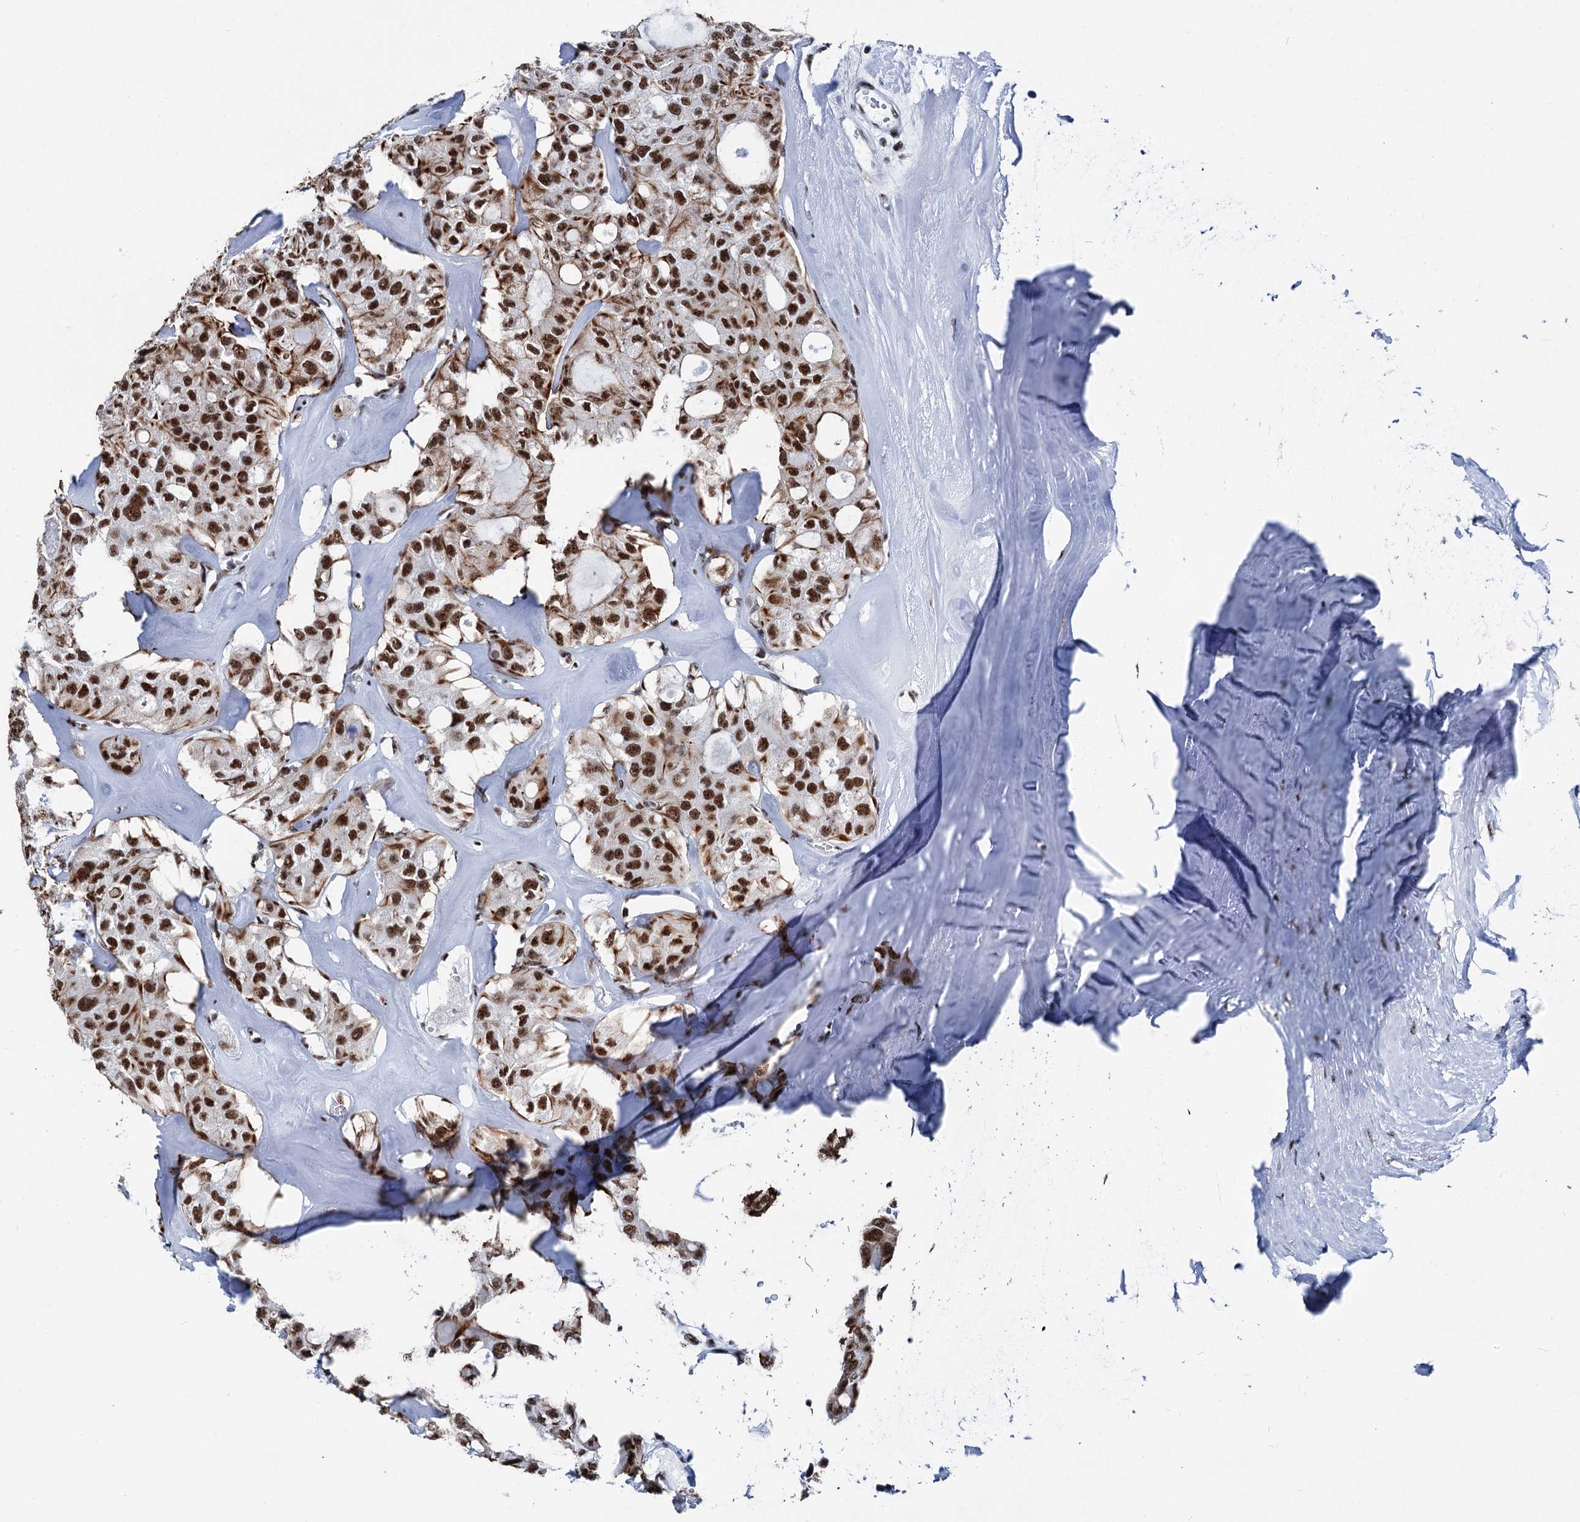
{"staining": {"intensity": "moderate", "quantity": ">75%", "location": "nuclear"}, "tissue": "thyroid cancer", "cell_type": "Tumor cells", "image_type": "cancer", "snomed": [{"axis": "morphology", "description": "Follicular adenoma carcinoma, NOS"}, {"axis": "topography", "description": "Thyroid gland"}], "caption": "Immunohistochemical staining of human thyroid cancer displays medium levels of moderate nuclear protein positivity in about >75% of tumor cells. (Stains: DAB in brown, nuclei in blue, Microscopy: brightfield microscopy at high magnification).", "gene": "DDX23", "patient": {"sex": "male", "age": 75}}